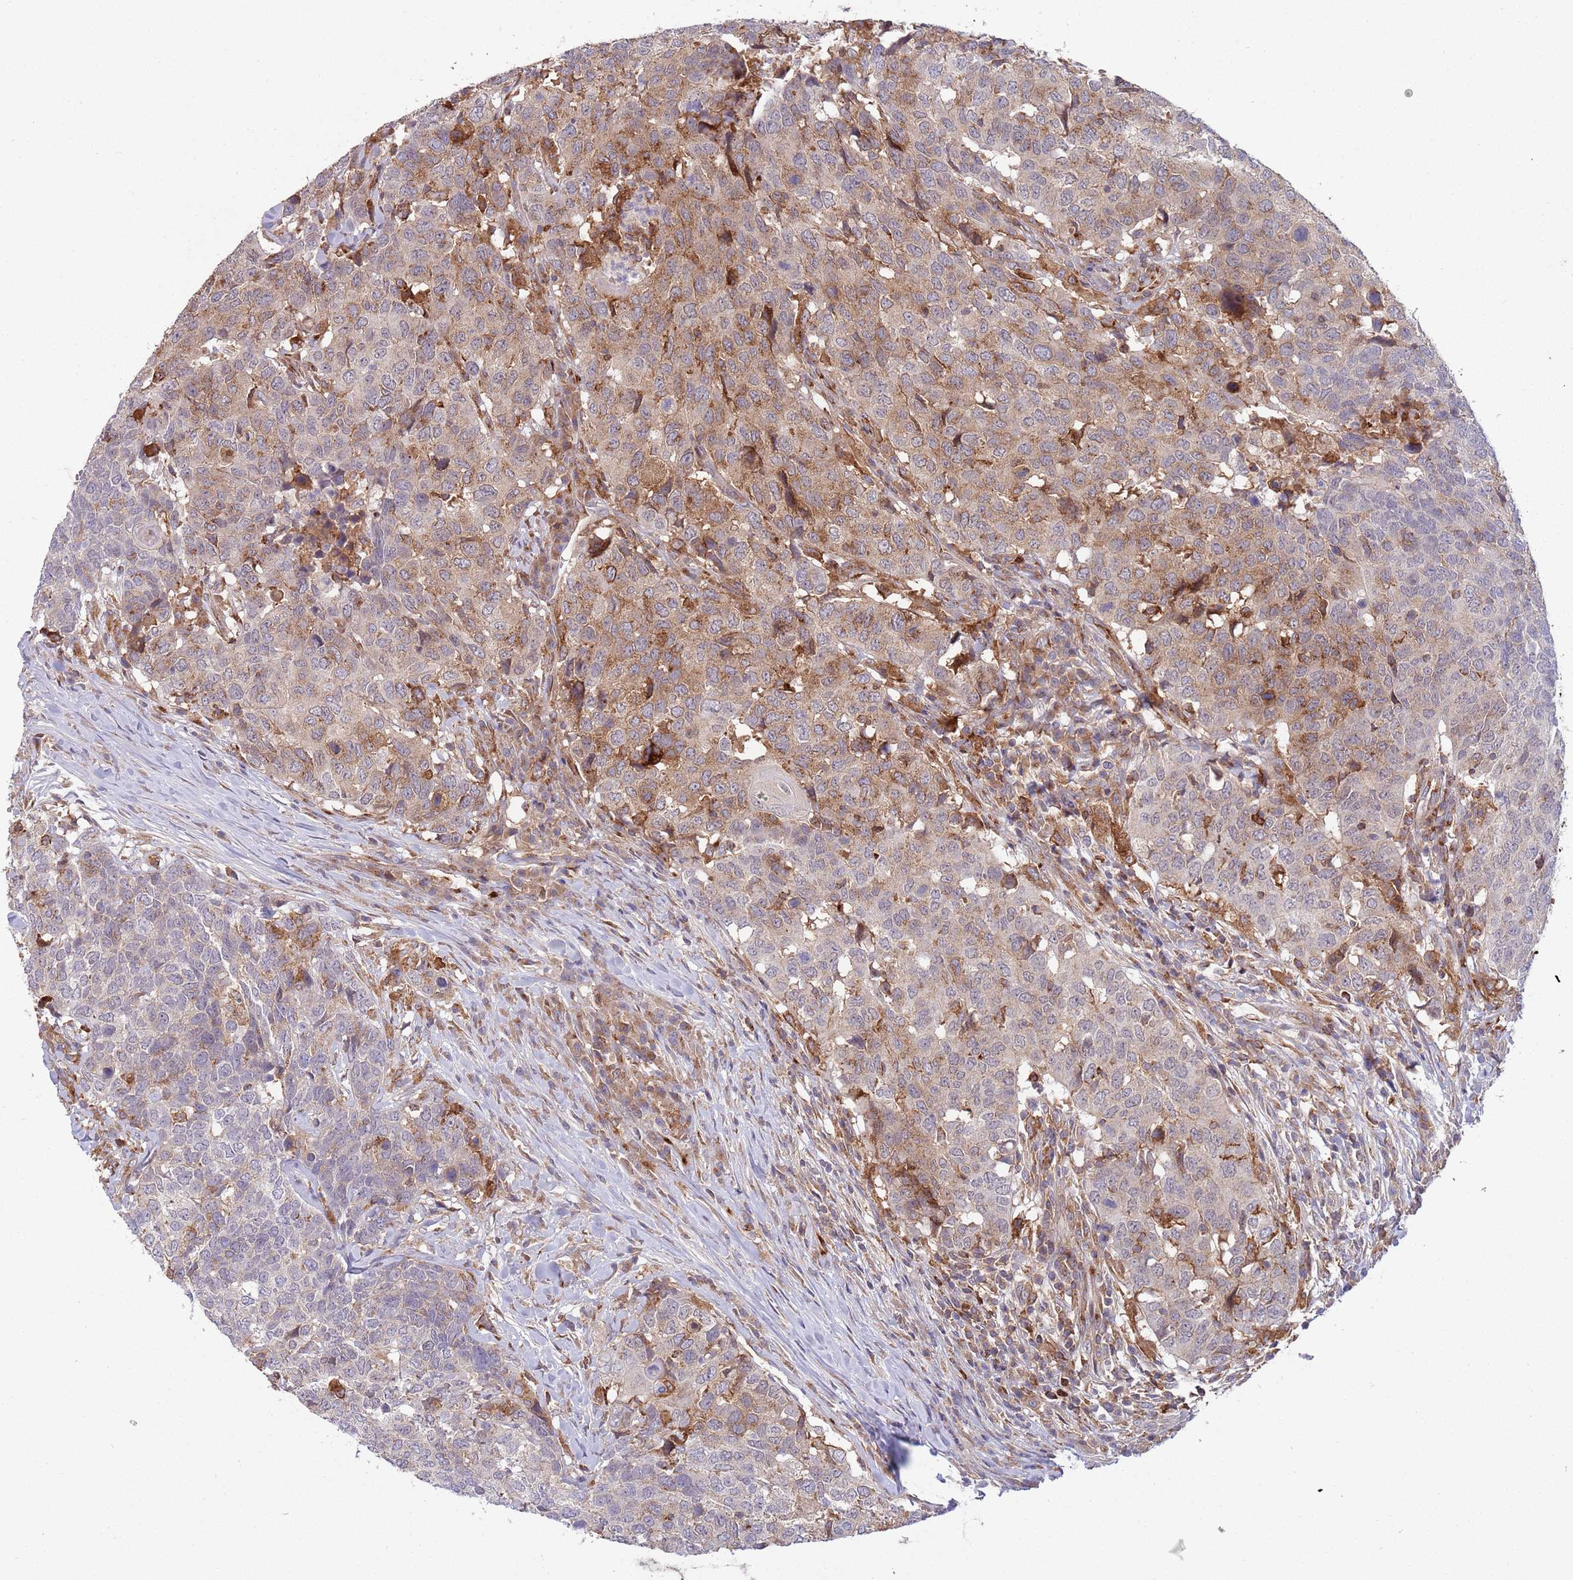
{"staining": {"intensity": "moderate", "quantity": "<25%", "location": "cytoplasmic/membranous"}, "tissue": "head and neck cancer", "cell_type": "Tumor cells", "image_type": "cancer", "snomed": [{"axis": "morphology", "description": "Normal tissue, NOS"}, {"axis": "morphology", "description": "Squamous cell carcinoma, NOS"}, {"axis": "topography", "description": "Skeletal muscle"}, {"axis": "topography", "description": "Vascular tissue"}, {"axis": "topography", "description": "Peripheral nerve tissue"}, {"axis": "topography", "description": "Head-Neck"}], "caption": "High-power microscopy captured an immunohistochemistry histopathology image of squamous cell carcinoma (head and neck), revealing moderate cytoplasmic/membranous expression in approximately <25% of tumor cells.", "gene": "BTBD7", "patient": {"sex": "male", "age": 66}}